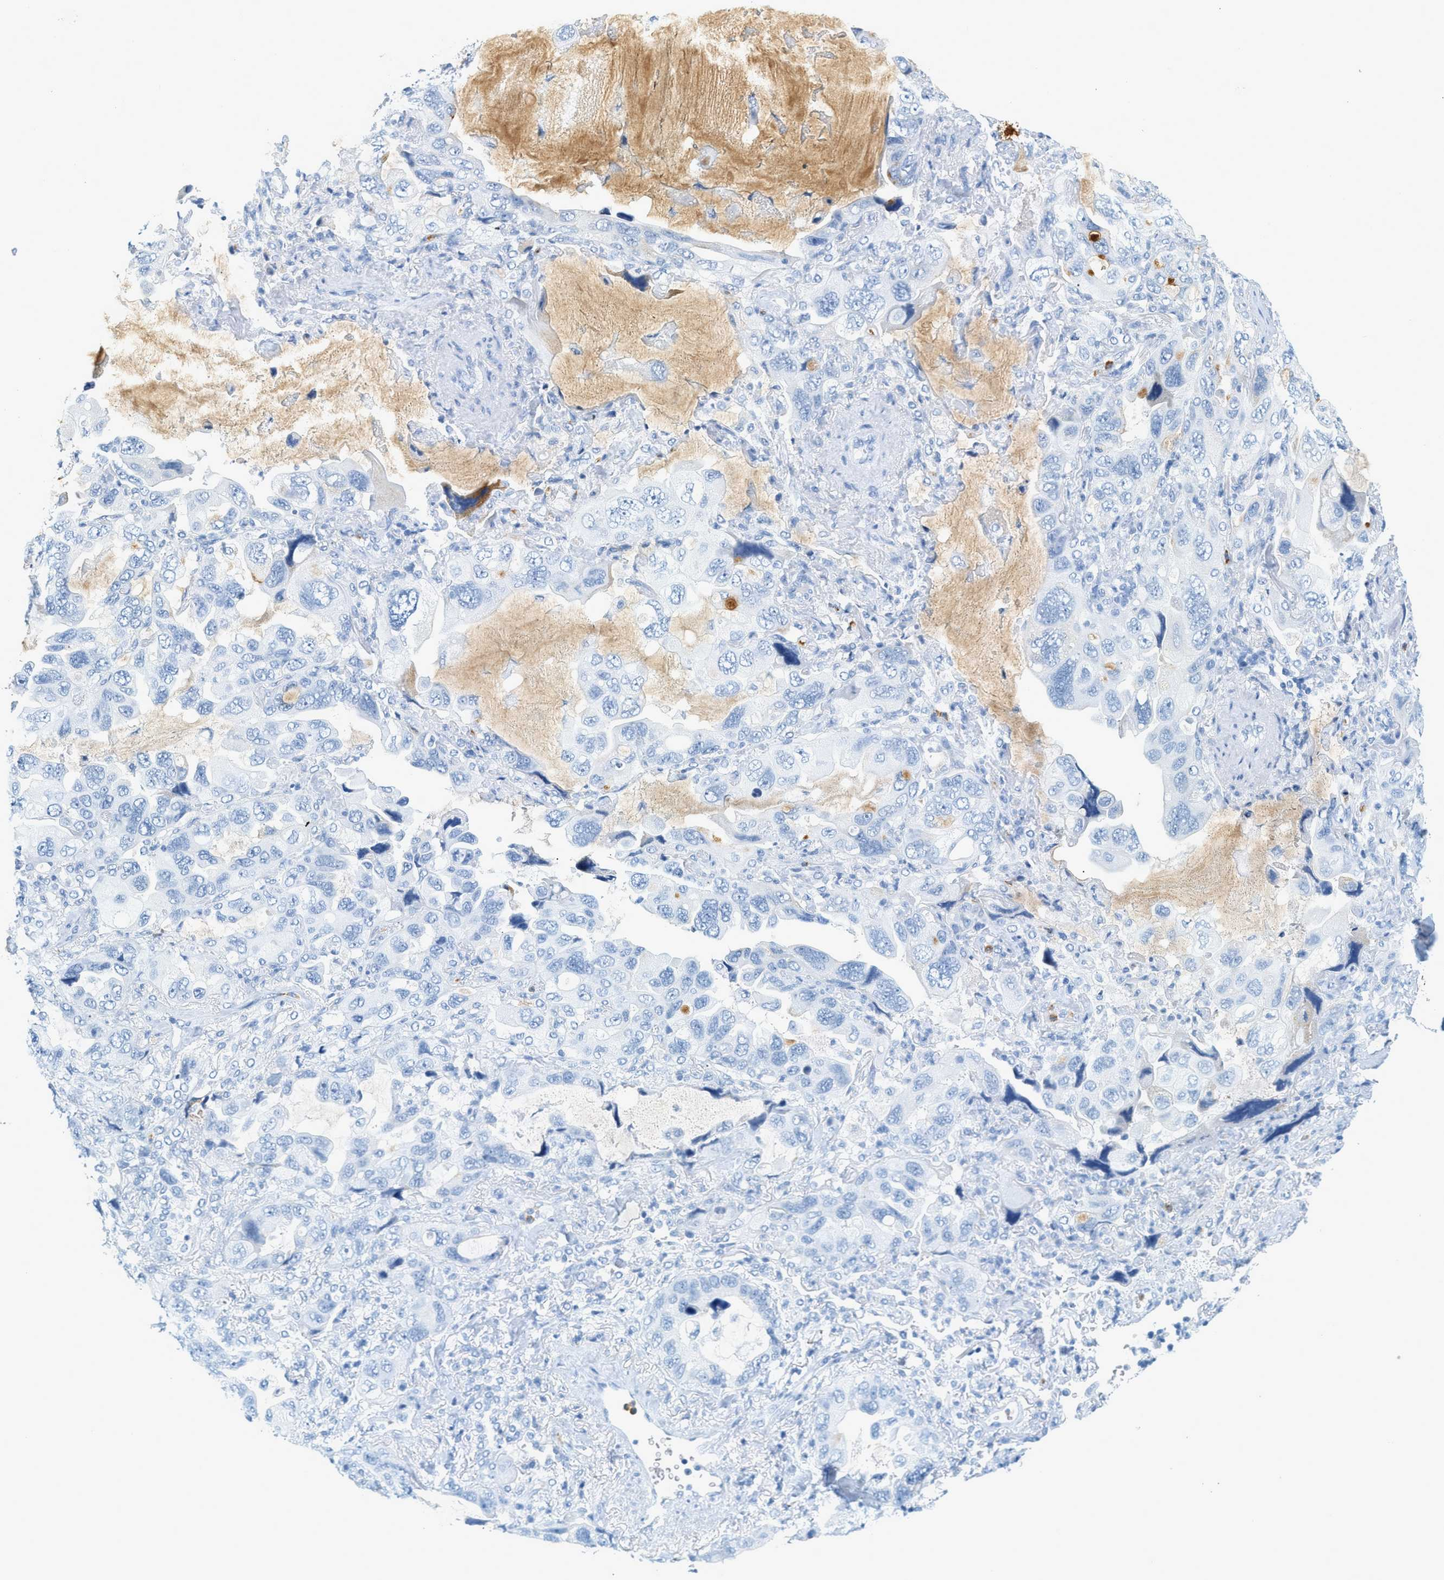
{"staining": {"intensity": "negative", "quantity": "none", "location": "none"}, "tissue": "lung cancer", "cell_type": "Tumor cells", "image_type": "cancer", "snomed": [{"axis": "morphology", "description": "Squamous cell carcinoma, NOS"}, {"axis": "topography", "description": "Lung"}], "caption": "High power microscopy image of an IHC histopathology image of lung cancer, revealing no significant positivity in tumor cells.", "gene": "LCN2", "patient": {"sex": "female", "age": 73}}